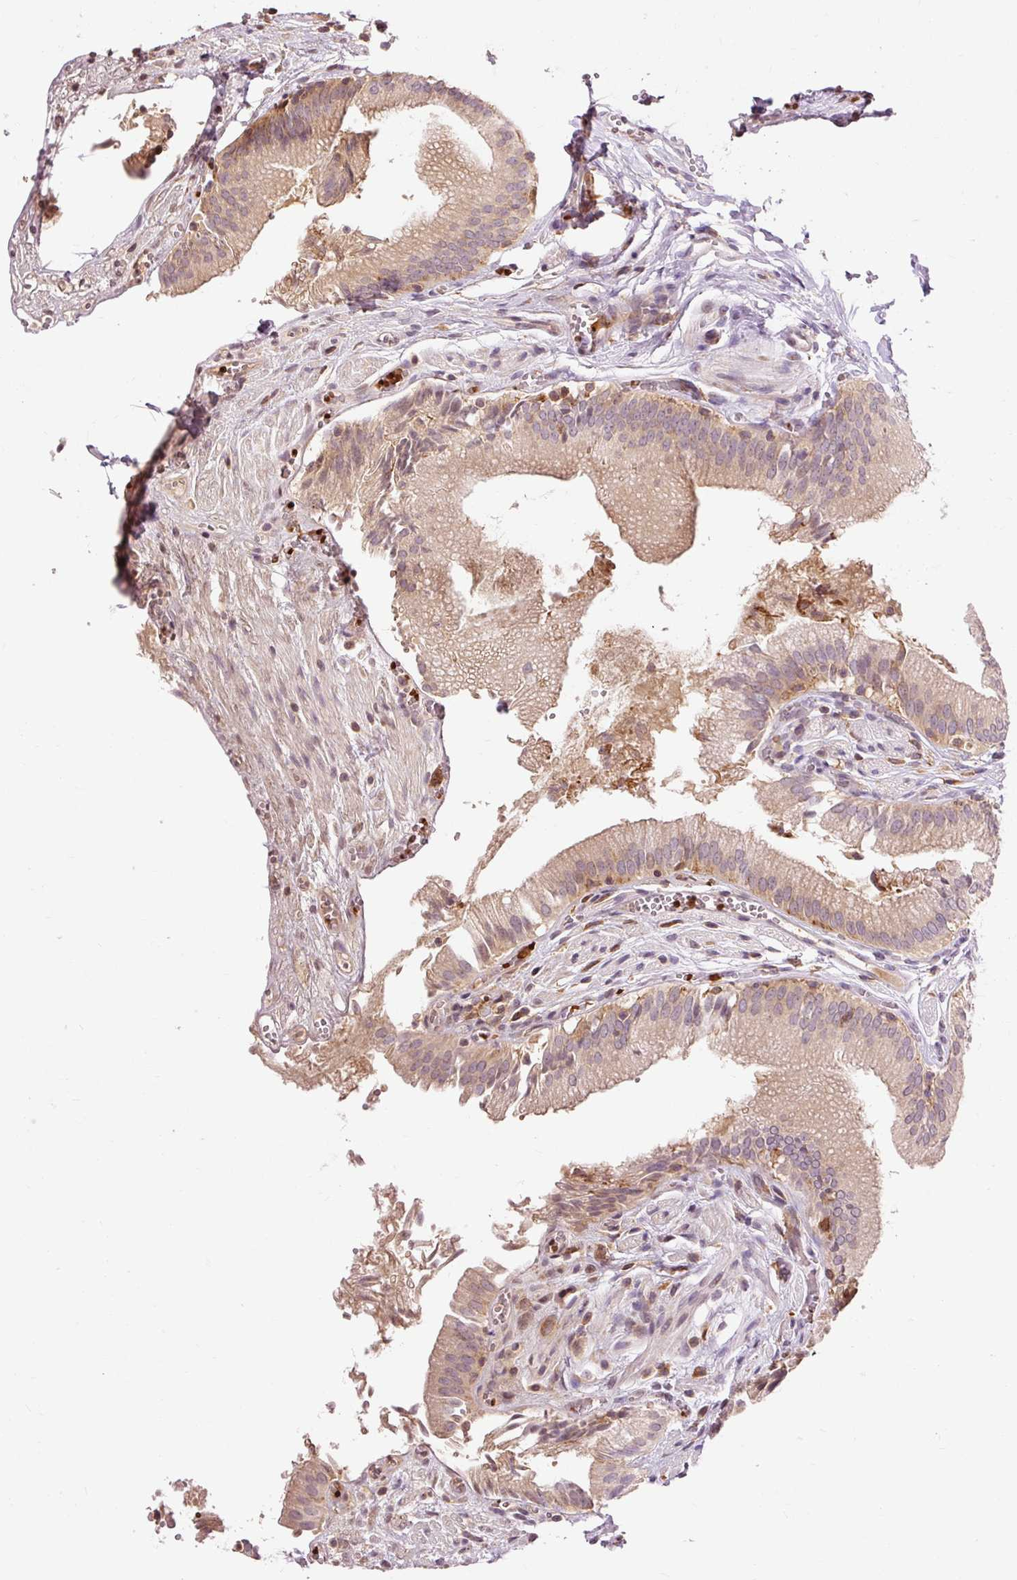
{"staining": {"intensity": "weak", "quantity": ">75%", "location": "cytoplasmic/membranous"}, "tissue": "gallbladder", "cell_type": "Glandular cells", "image_type": "normal", "snomed": [{"axis": "morphology", "description": "Normal tissue, NOS"}, {"axis": "topography", "description": "Gallbladder"}, {"axis": "topography", "description": "Peripheral nerve tissue"}], "caption": "Immunohistochemistry (IHC) staining of normal gallbladder, which displays low levels of weak cytoplasmic/membranous positivity in approximately >75% of glandular cells indicating weak cytoplasmic/membranous protein positivity. The staining was performed using DAB (brown) for protein detection and nuclei were counterstained in hematoxylin (blue).", "gene": "CEBPZ", "patient": {"sex": "male", "age": 17}}